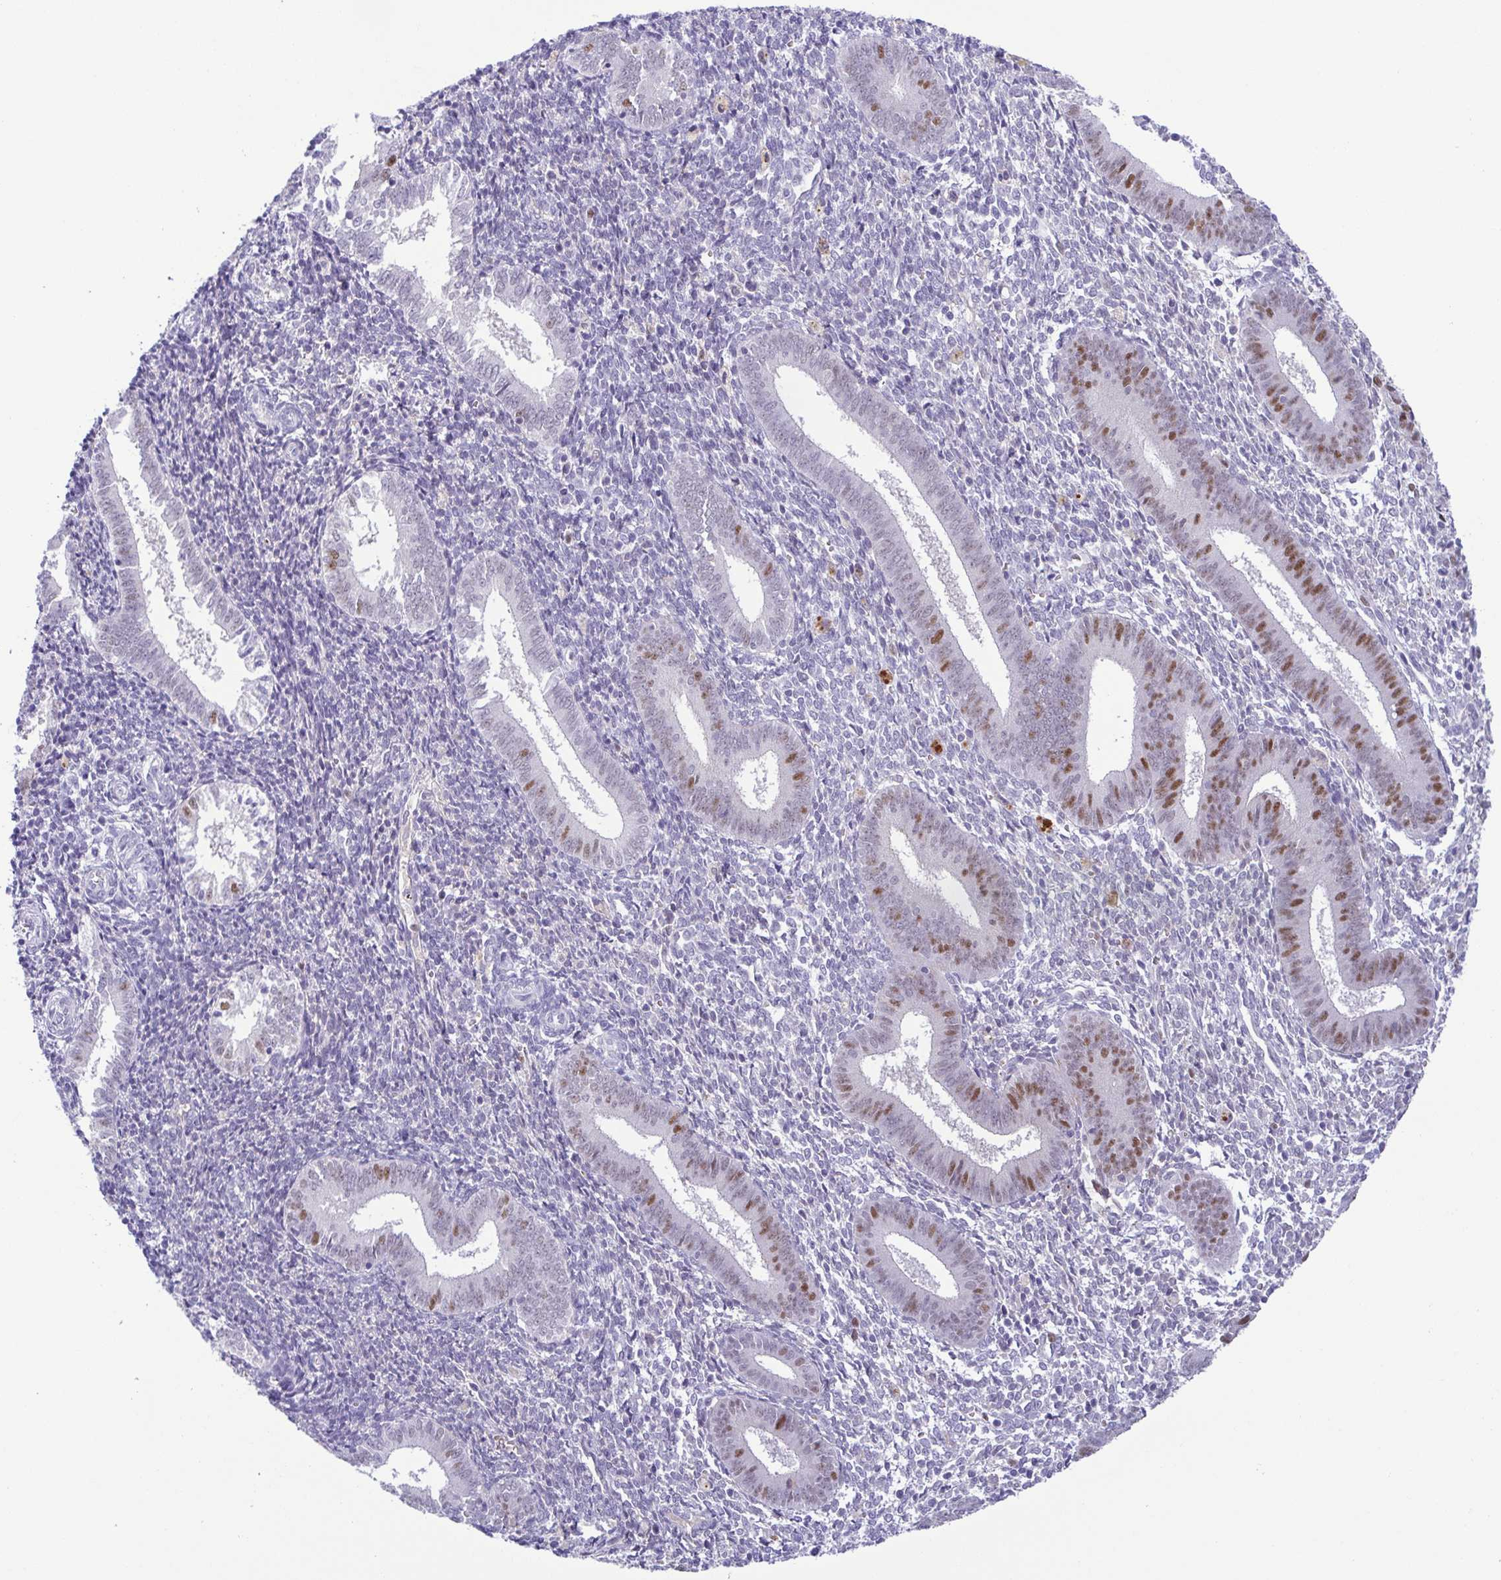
{"staining": {"intensity": "negative", "quantity": "none", "location": "none"}, "tissue": "endometrium", "cell_type": "Cells in endometrial stroma", "image_type": "normal", "snomed": [{"axis": "morphology", "description": "Normal tissue, NOS"}, {"axis": "topography", "description": "Endometrium"}], "caption": "This photomicrograph is of normal endometrium stained with IHC to label a protein in brown with the nuclei are counter-stained blue. There is no staining in cells in endometrial stroma. Brightfield microscopy of IHC stained with DAB (3,3'-diaminobenzidine) (brown) and hematoxylin (blue), captured at high magnification.", "gene": "TIPIN", "patient": {"sex": "female", "age": 25}}